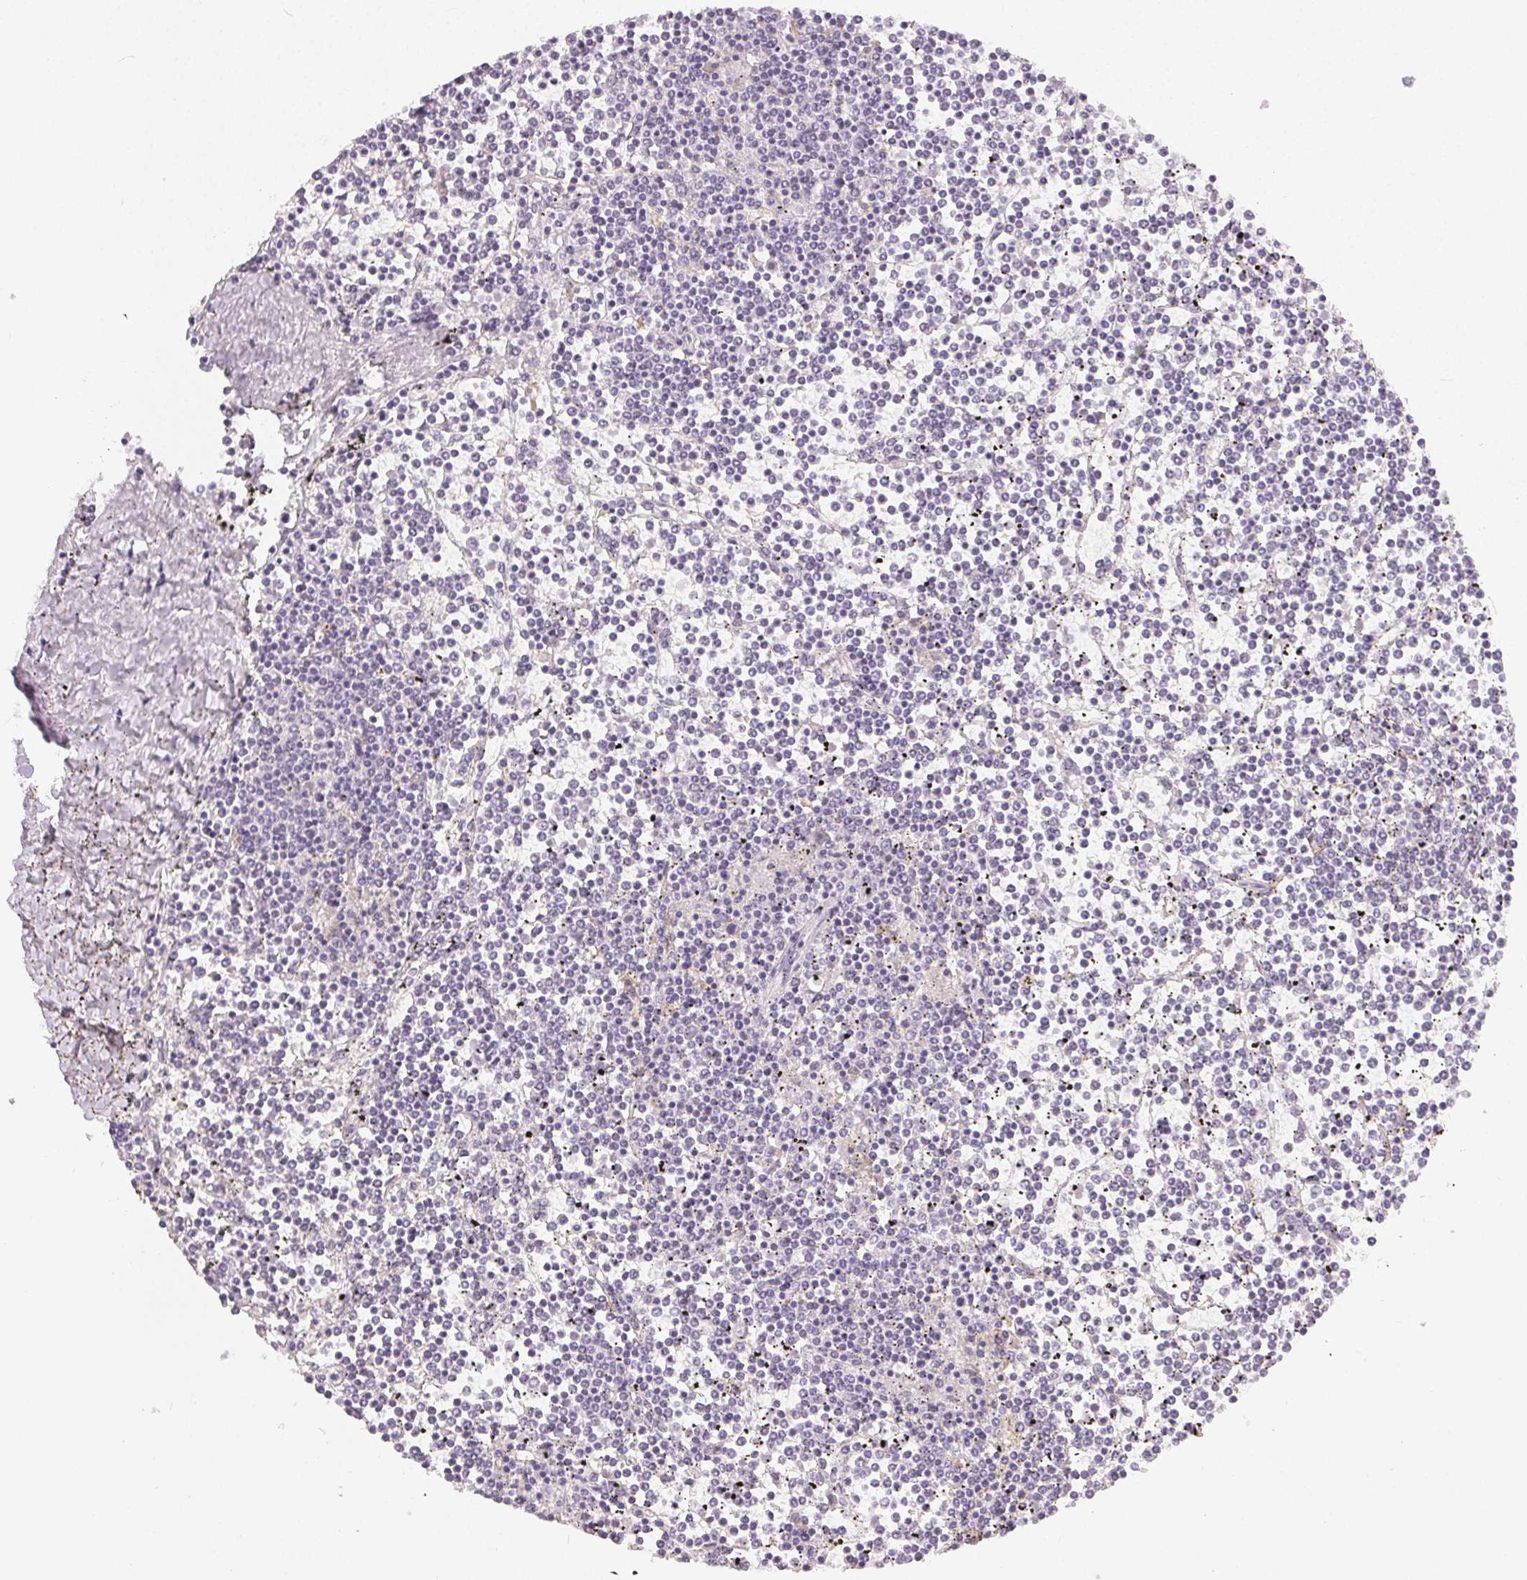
{"staining": {"intensity": "negative", "quantity": "none", "location": "none"}, "tissue": "lymphoma", "cell_type": "Tumor cells", "image_type": "cancer", "snomed": [{"axis": "morphology", "description": "Malignant lymphoma, non-Hodgkin's type, Low grade"}, {"axis": "topography", "description": "Spleen"}], "caption": "IHC histopathology image of lymphoma stained for a protein (brown), which reveals no expression in tumor cells.", "gene": "TMEM174", "patient": {"sex": "female", "age": 19}}